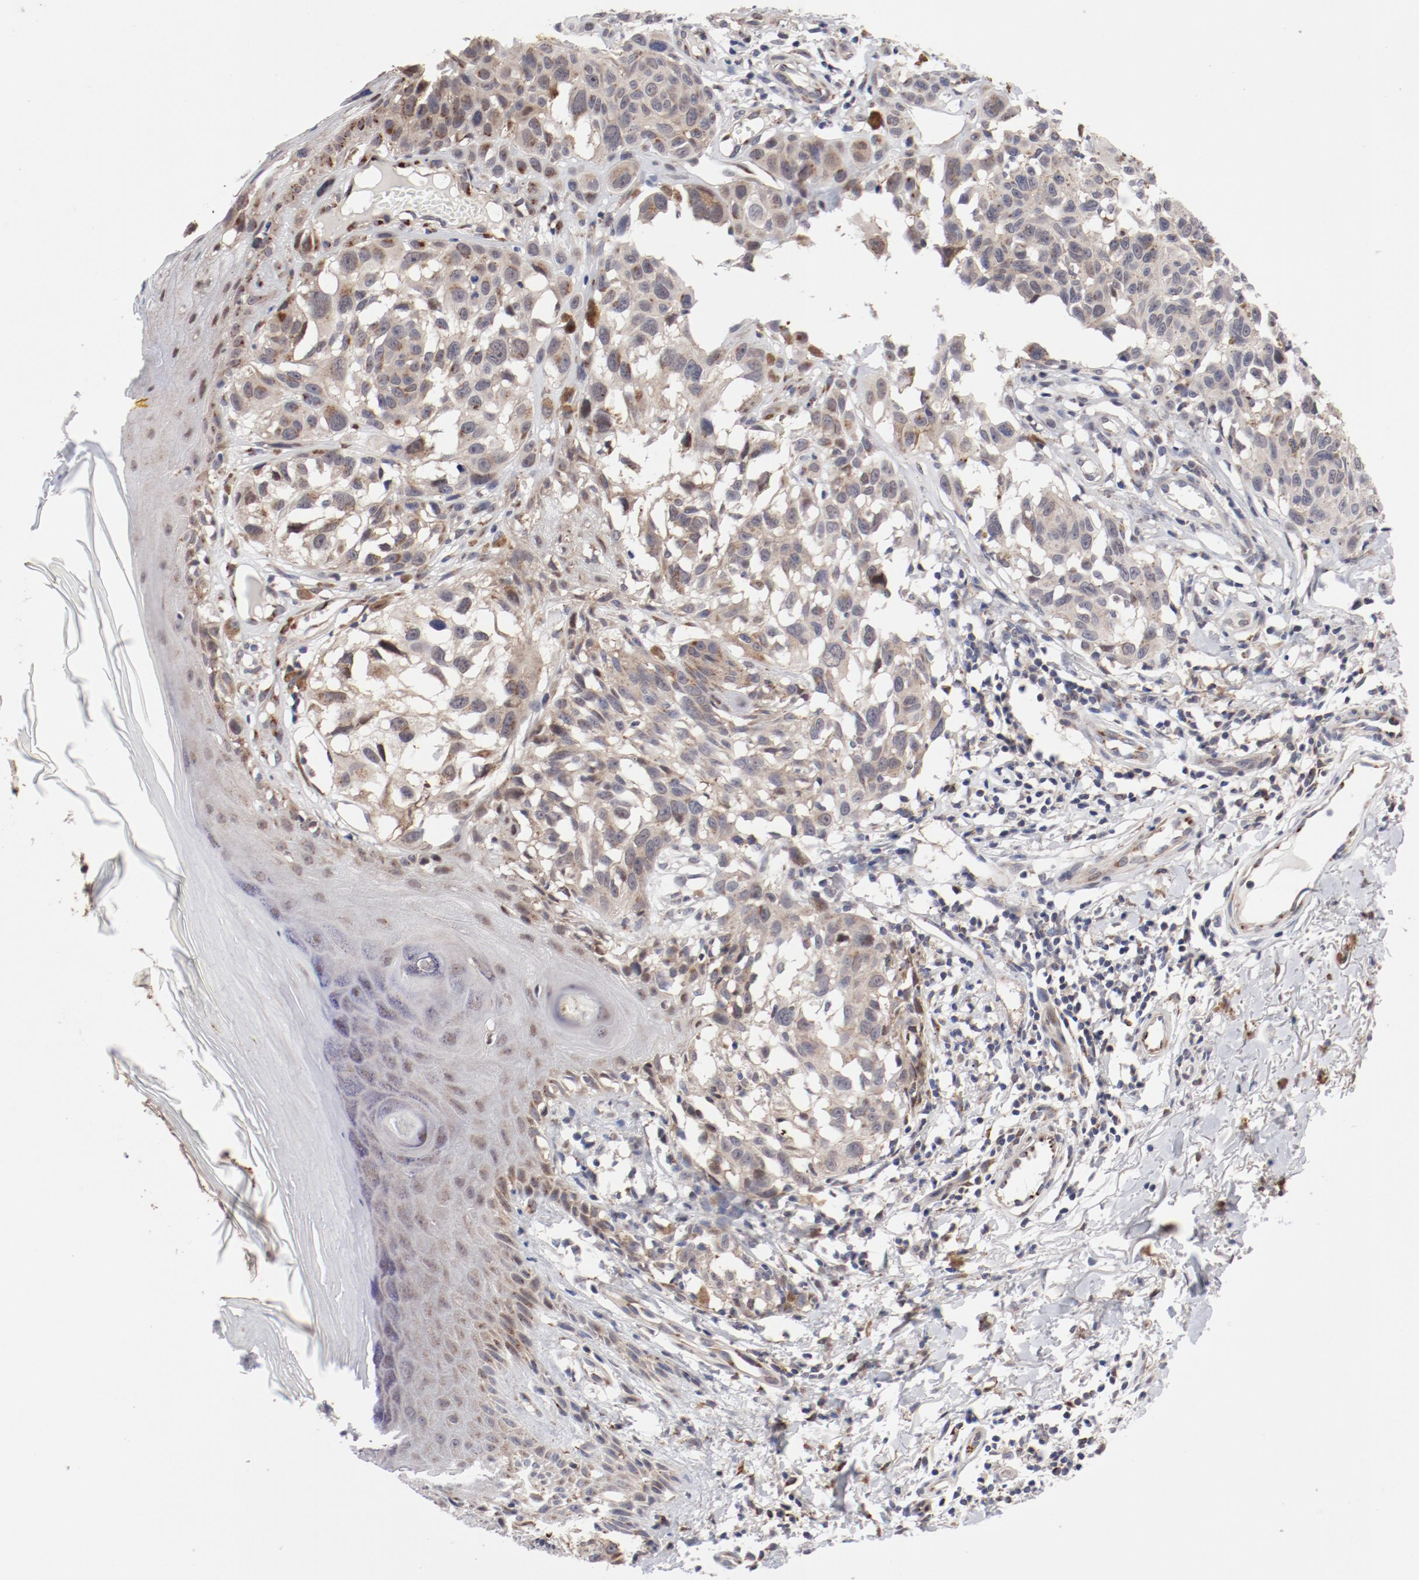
{"staining": {"intensity": "weak", "quantity": "25%-75%", "location": "cytoplasmic/membranous"}, "tissue": "melanoma", "cell_type": "Tumor cells", "image_type": "cancer", "snomed": [{"axis": "morphology", "description": "Malignant melanoma, NOS"}, {"axis": "topography", "description": "Skin"}], "caption": "Brown immunohistochemical staining in human melanoma shows weak cytoplasmic/membranous staining in about 25%-75% of tumor cells.", "gene": "RPL12", "patient": {"sex": "female", "age": 77}}